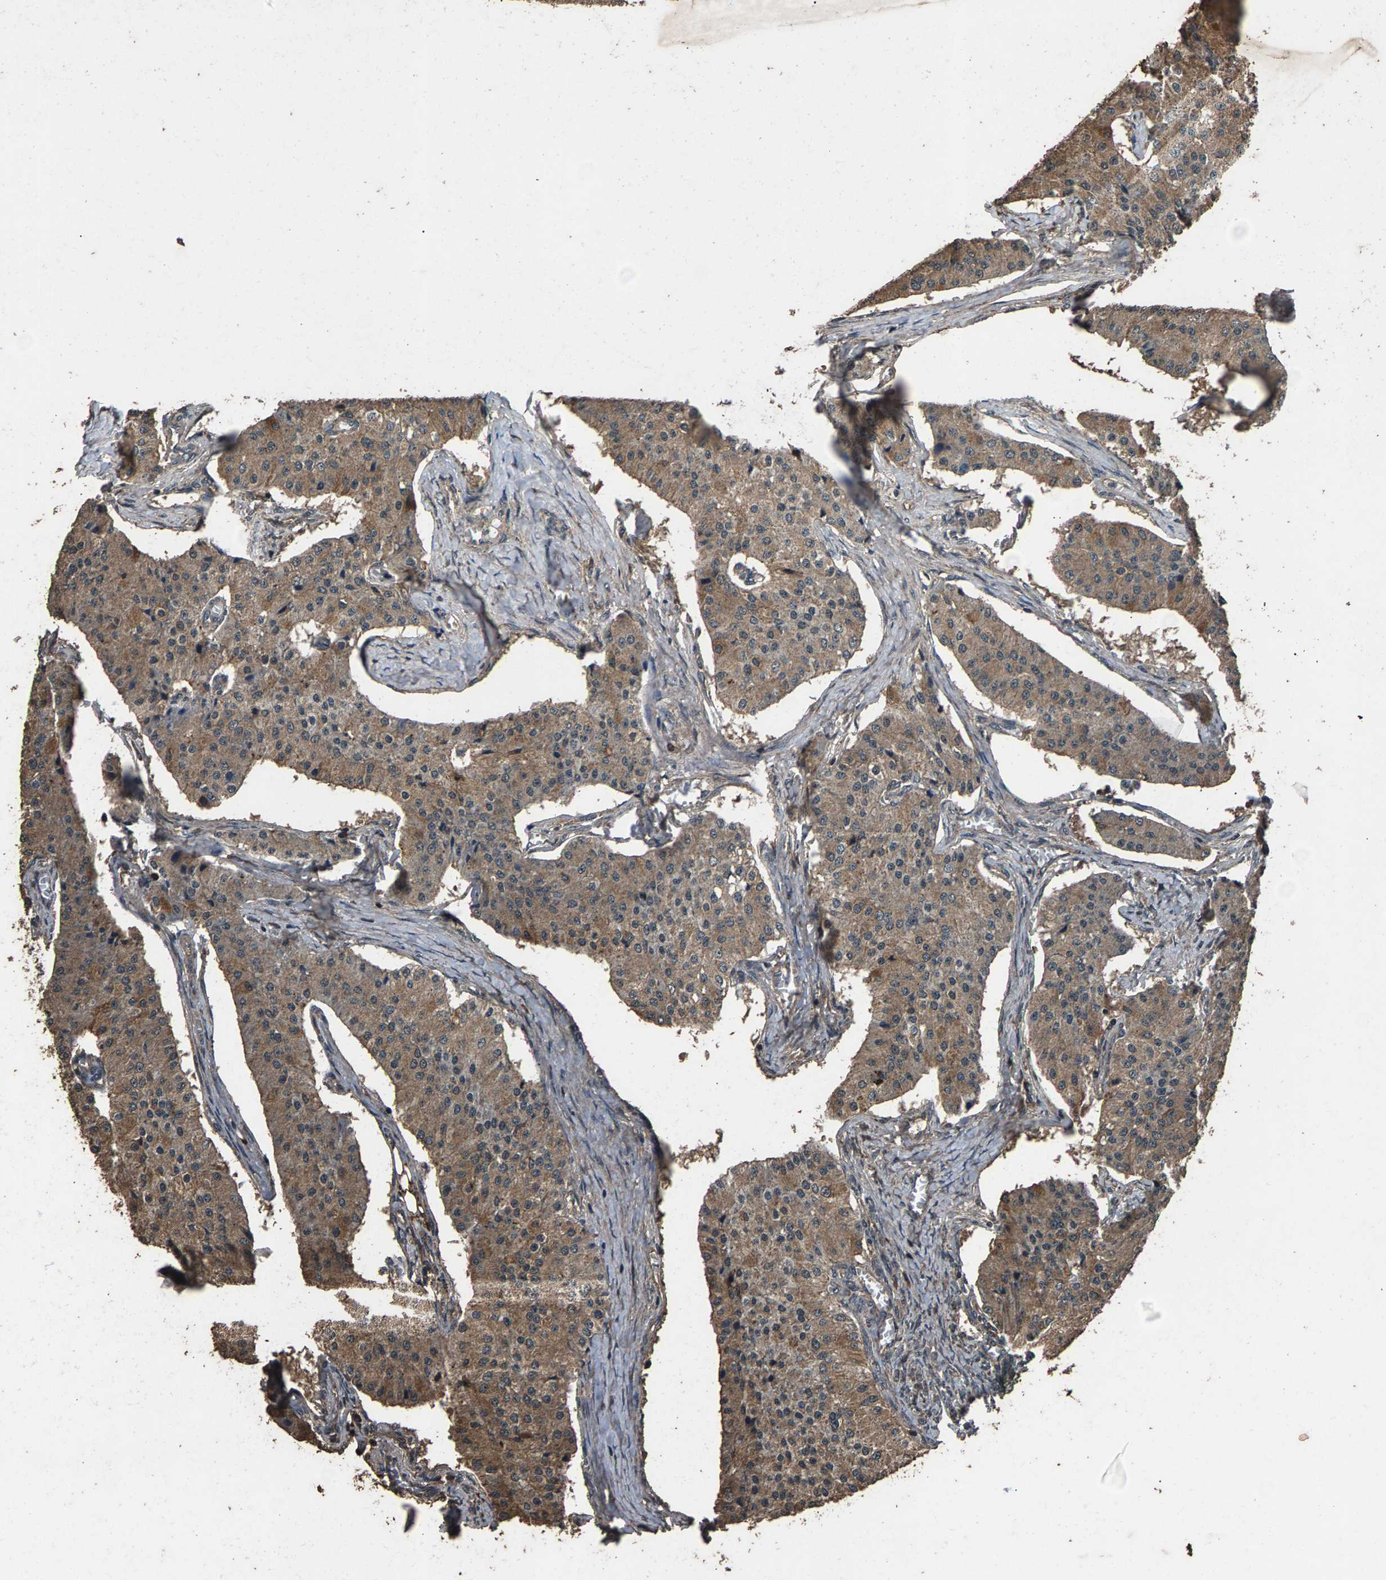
{"staining": {"intensity": "moderate", "quantity": ">75%", "location": "cytoplasmic/membranous"}, "tissue": "carcinoid", "cell_type": "Tumor cells", "image_type": "cancer", "snomed": [{"axis": "morphology", "description": "Carcinoid, malignant, NOS"}, {"axis": "topography", "description": "Colon"}], "caption": "IHC histopathology image of neoplastic tissue: human carcinoid stained using immunohistochemistry demonstrates medium levels of moderate protein expression localized specifically in the cytoplasmic/membranous of tumor cells, appearing as a cytoplasmic/membranous brown color.", "gene": "MRPL27", "patient": {"sex": "female", "age": 52}}